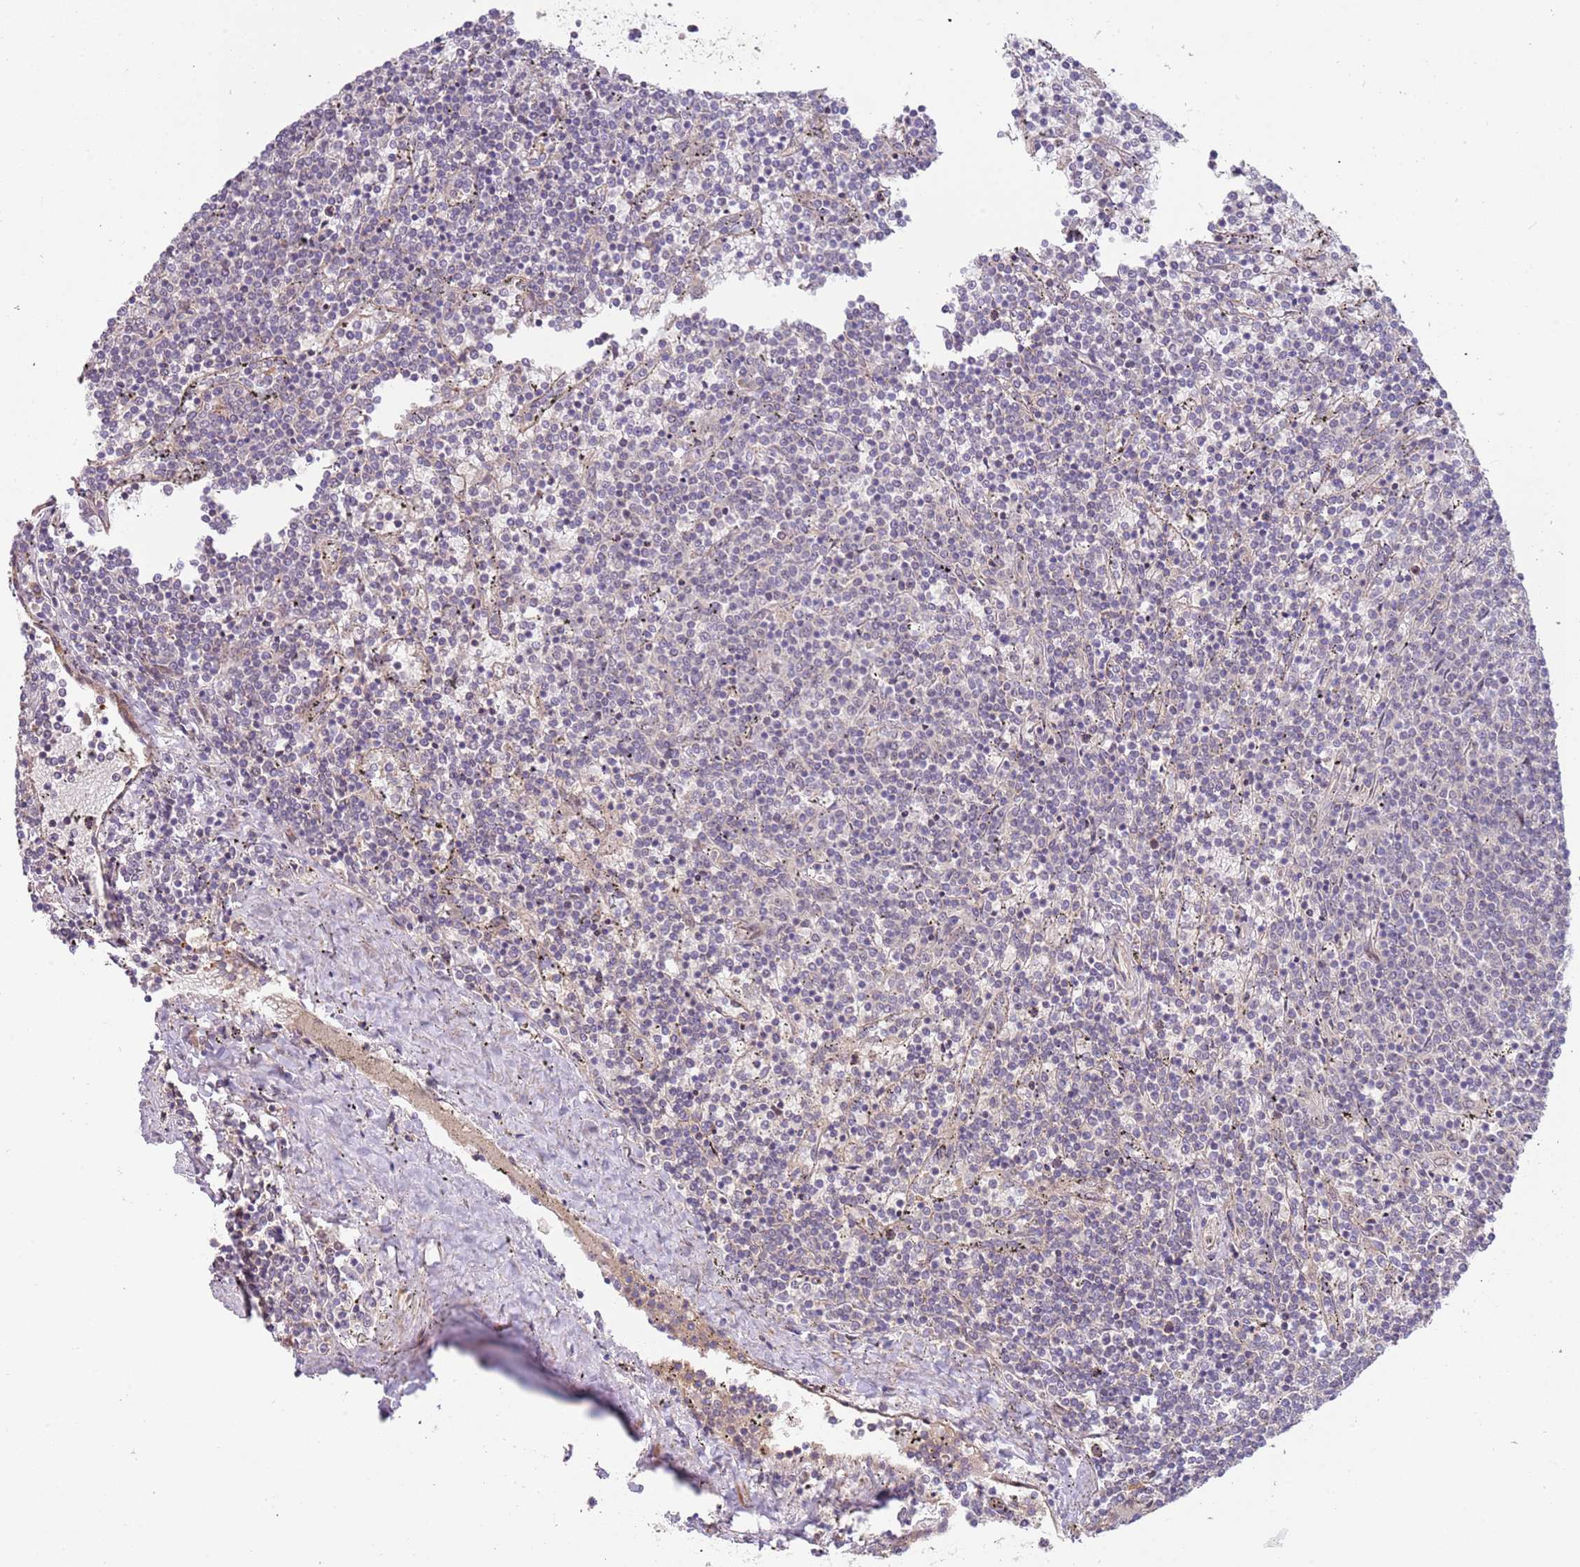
{"staining": {"intensity": "negative", "quantity": "none", "location": "none"}, "tissue": "lymphoma", "cell_type": "Tumor cells", "image_type": "cancer", "snomed": [{"axis": "morphology", "description": "Malignant lymphoma, non-Hodgkin's type, Low grade"}, {"axis": "topography", "description": "Spleen"}], "caption": "Tumor cells are negative for protein expression in human lymphoma. The staining is performed using DAB (3,3'-diaminobenzidine) brown chromogen with nuclei counter-stained in using hematoxylin.", "gene": "TRAPPC6B", "patient": {"sex": "female", "age": 50}}